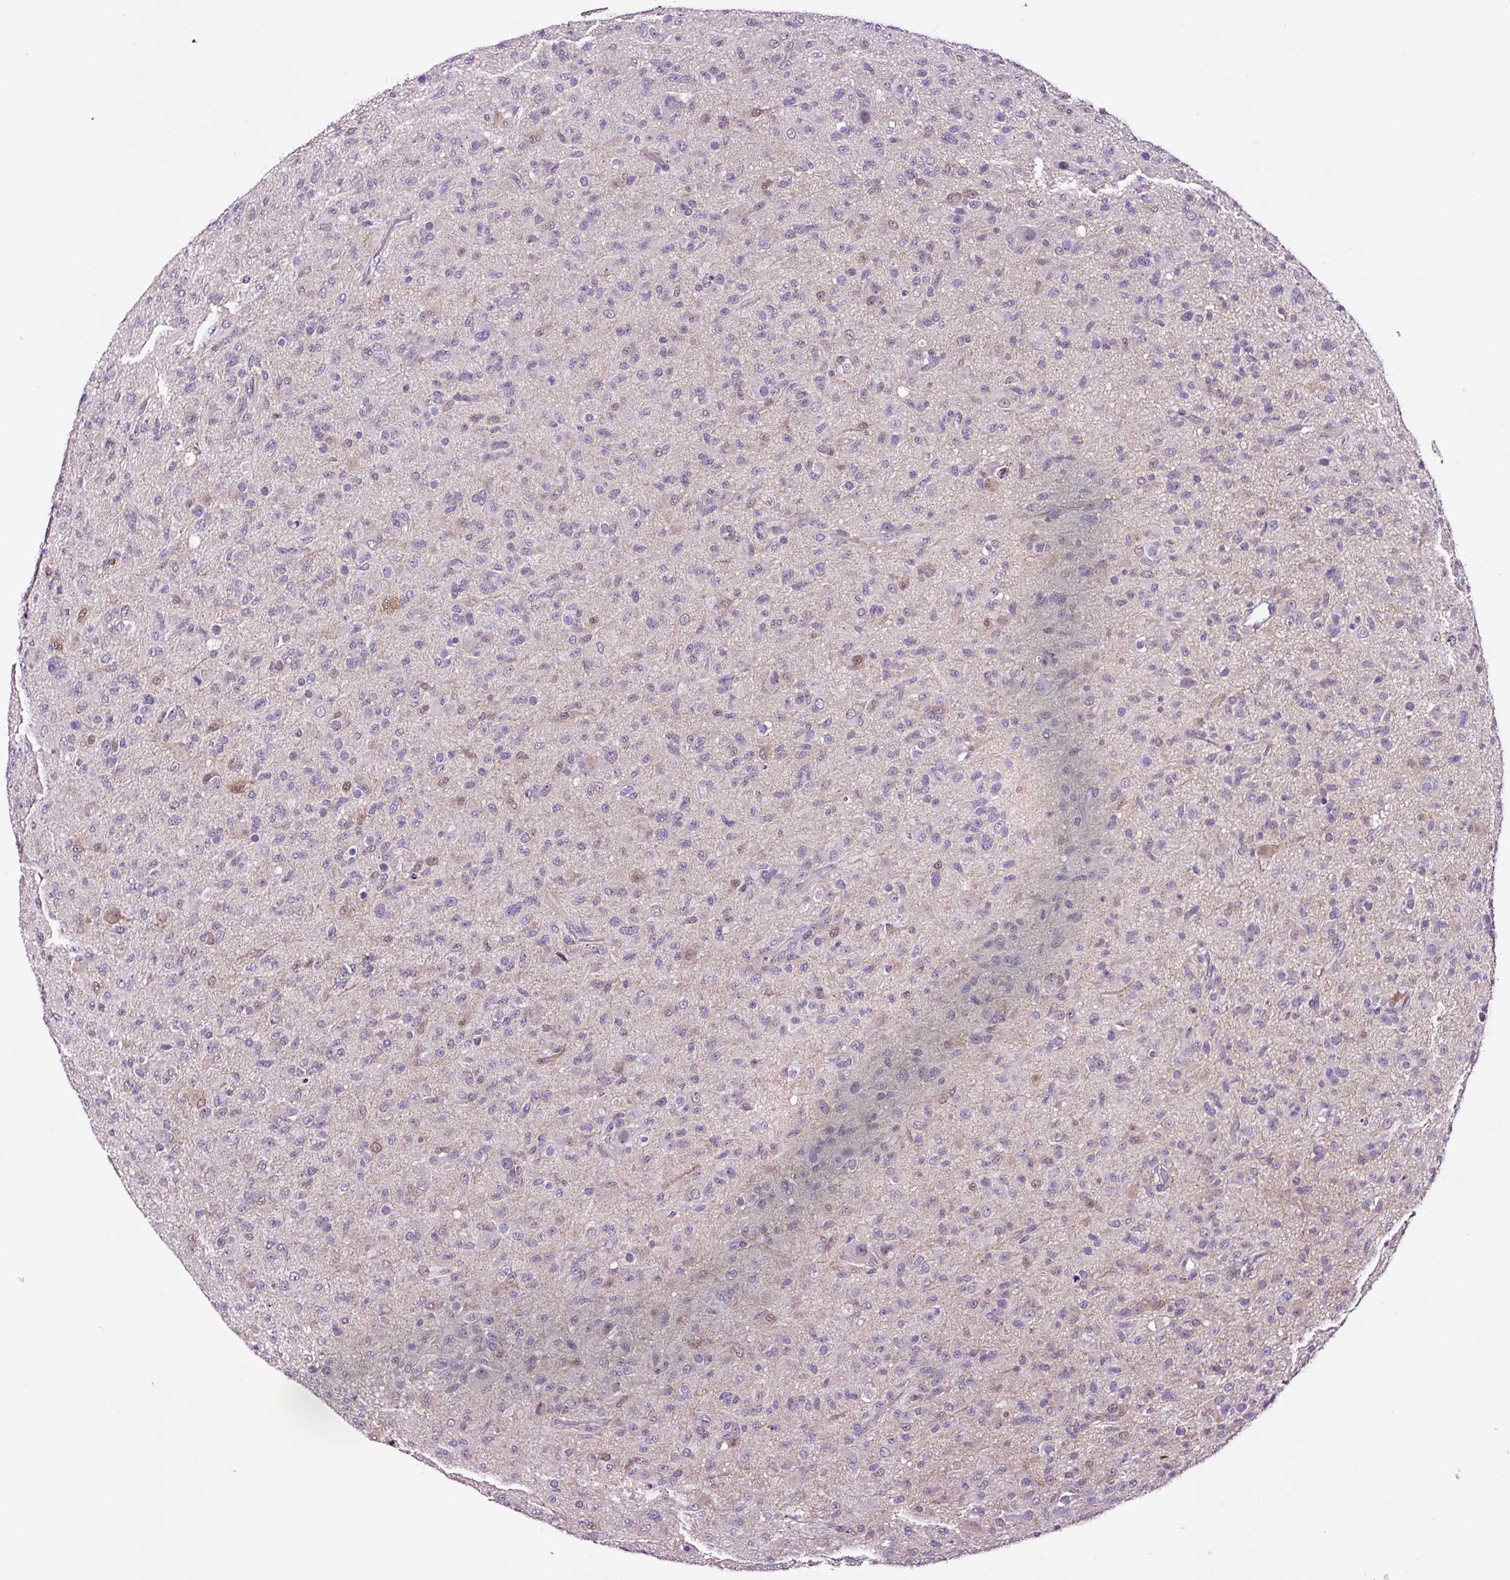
{"staining": {"intensity": "moderate", "quantity": "<25%", "location": "nuclear"}, "tissue": "glioma", "cell_type": "Tumor cells", "image_type": "cancer", "snomed": [{"axis": "morphology", "description": "Glioma, malignant, Low grade"}, {"axis": "topography", "description": "Brain"}], "caption": "Human glioma stained with a protein marker reveals moderate staining in tumor cells.", "gene": "TAFA3", "patient": {"sex": "male", "age": 65}}